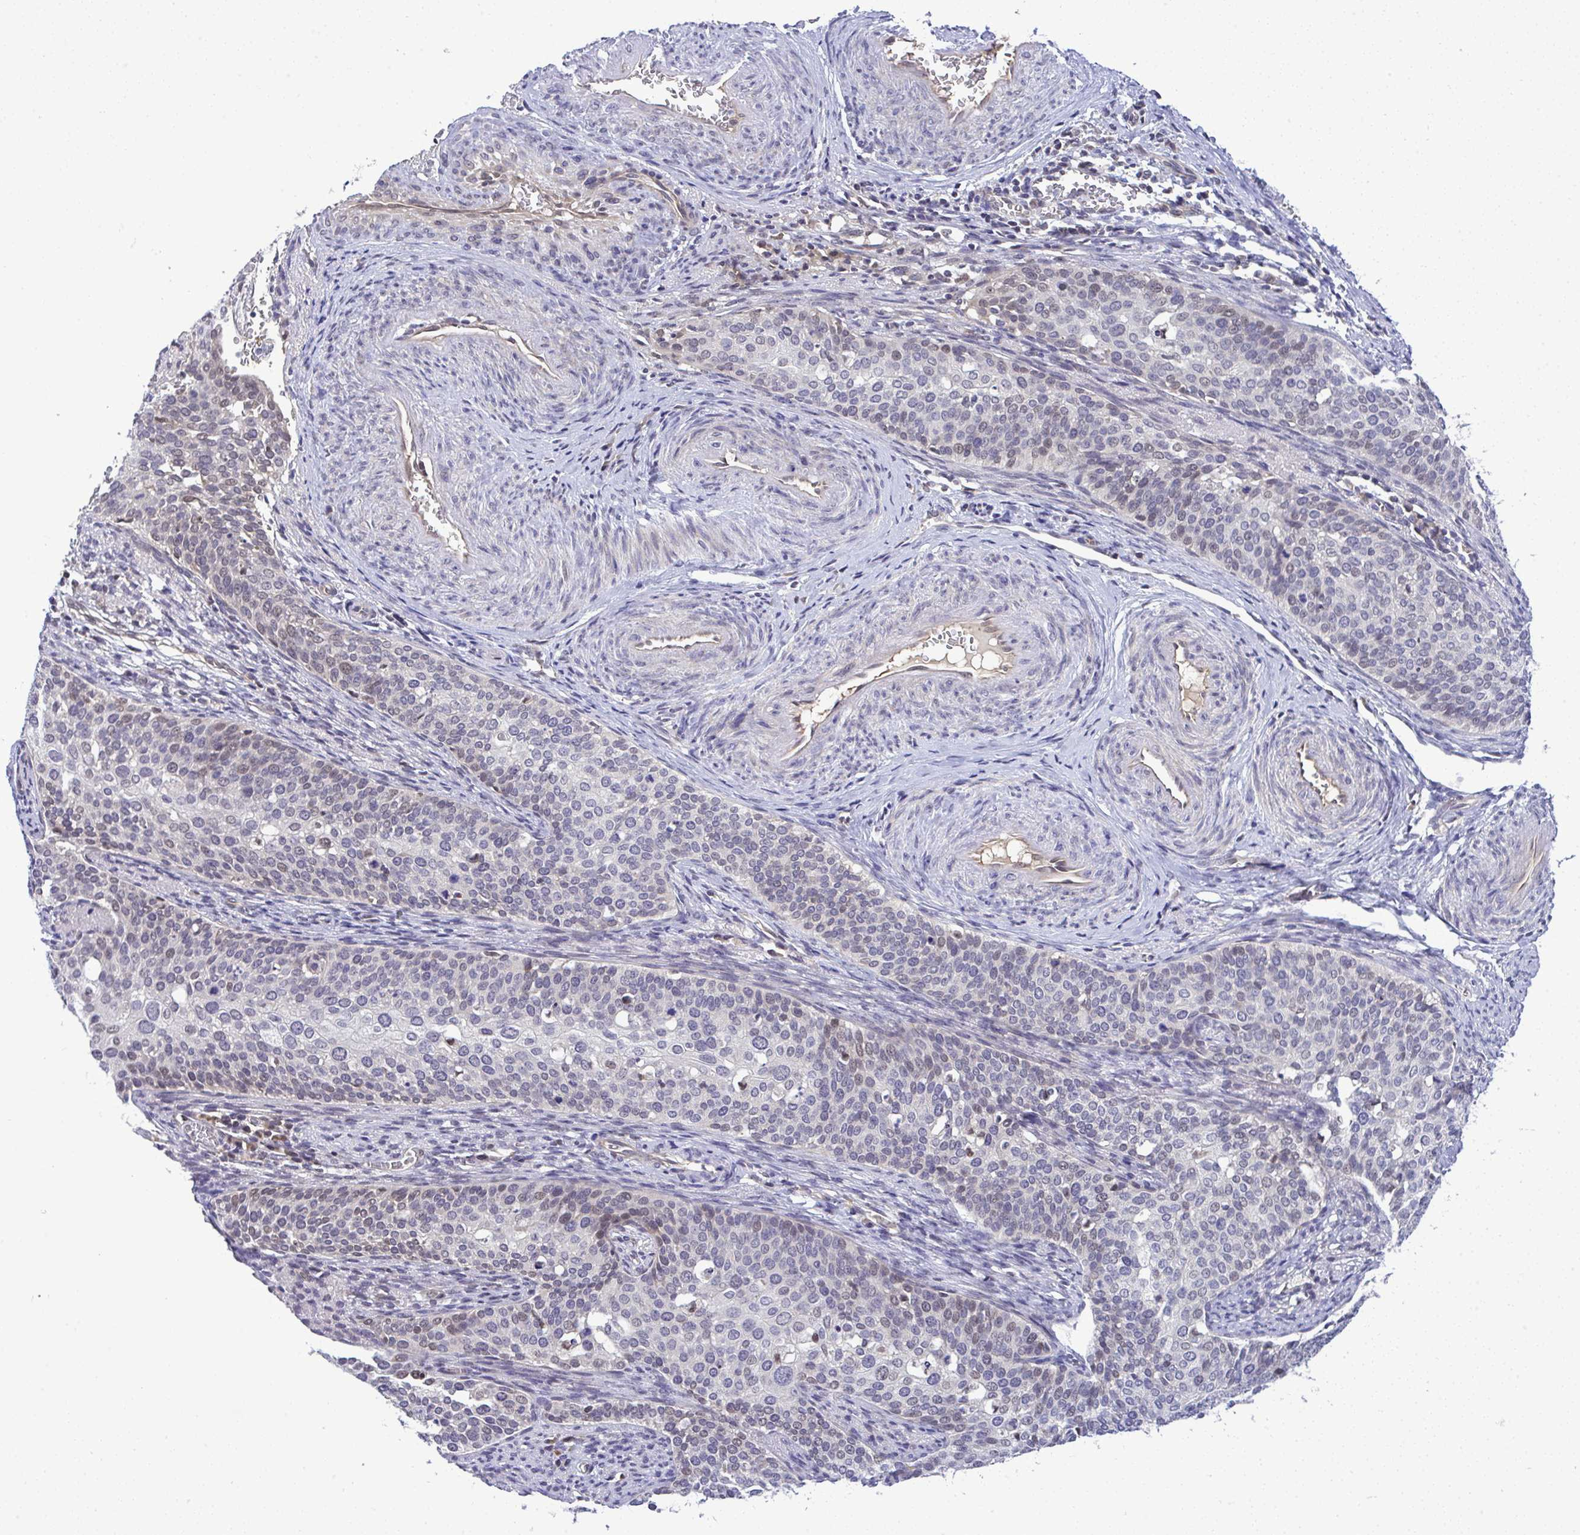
{"staining": {"intensity": "weak", "quantity": "<25%", "location": "nuclear"}, "tissue": "cervical cancer", "cell_type": "Tumor cells", "image_type": "cancer", "snomed": [{"axis": "morphology", "description": "Squamous cell carcinoma, NOS"}, {"axis": "topography", "description": "Cervix"}], "caption": "The IHC micrograph has no significant positivity in tumor cells of cervical squamous cell carcinoma tissue.", "gene": "C9orf64", "patient": {"sex": "female", "age": 44}}